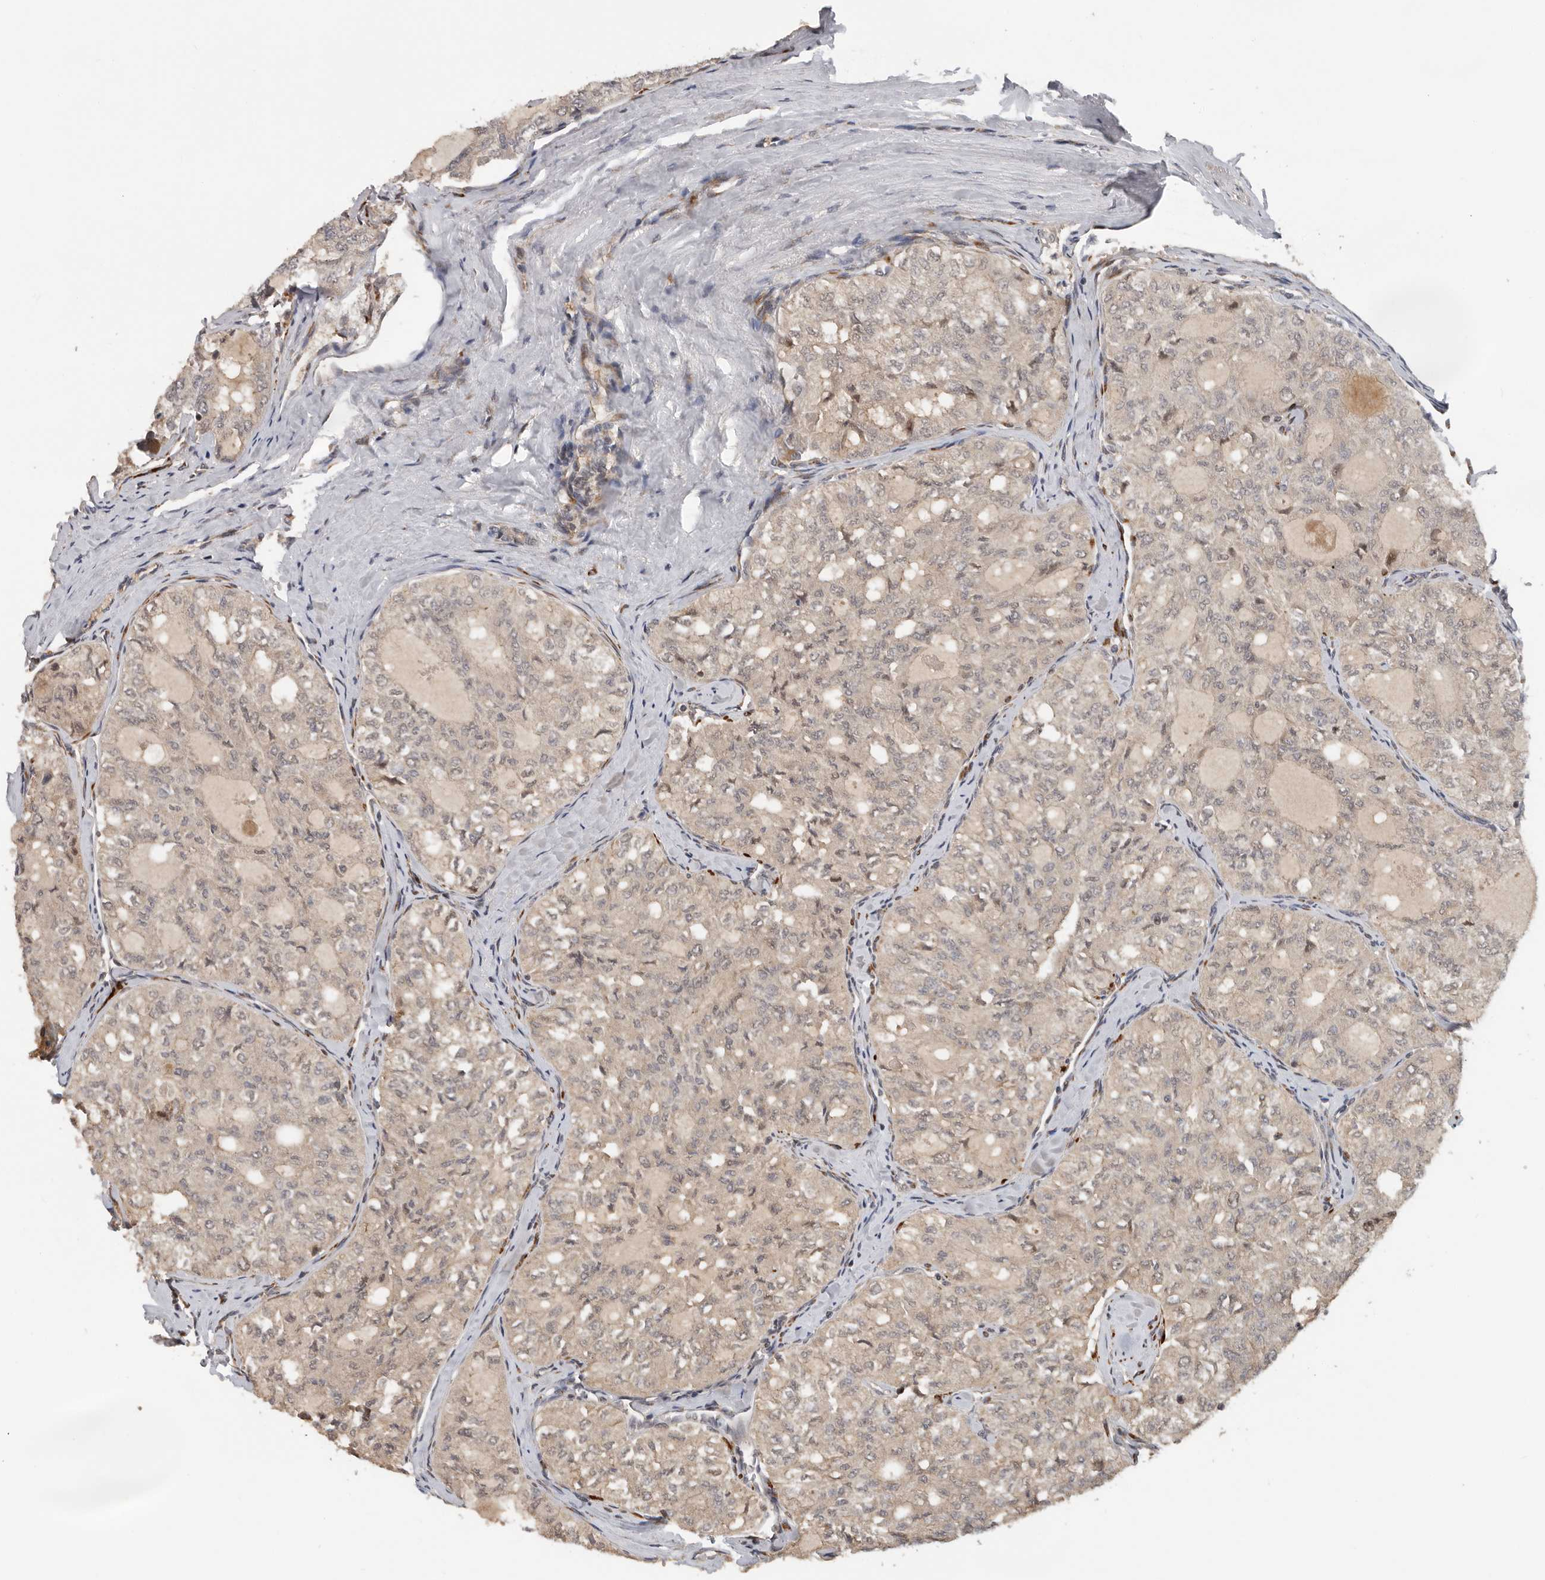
{"staining": {"intensity": "weak", "quantity": "<25%", "location": "nuclear"}, "tissue": "thyroid cancer", "cell_type": "Tumor cells", "image_type": "cancer", "snomed": [{"axis": "morphology", "description": "Follicular adenoma carcinoma, NOS"}, {"axis": "topography", "description": "Thyroid gland"}], "caption": "An image of human thyroid follicular adenoma carcinoma is negative for staining in tumor cells.", "gene": "HENMT1", "patient": {"sex": "male", "age": 75}}